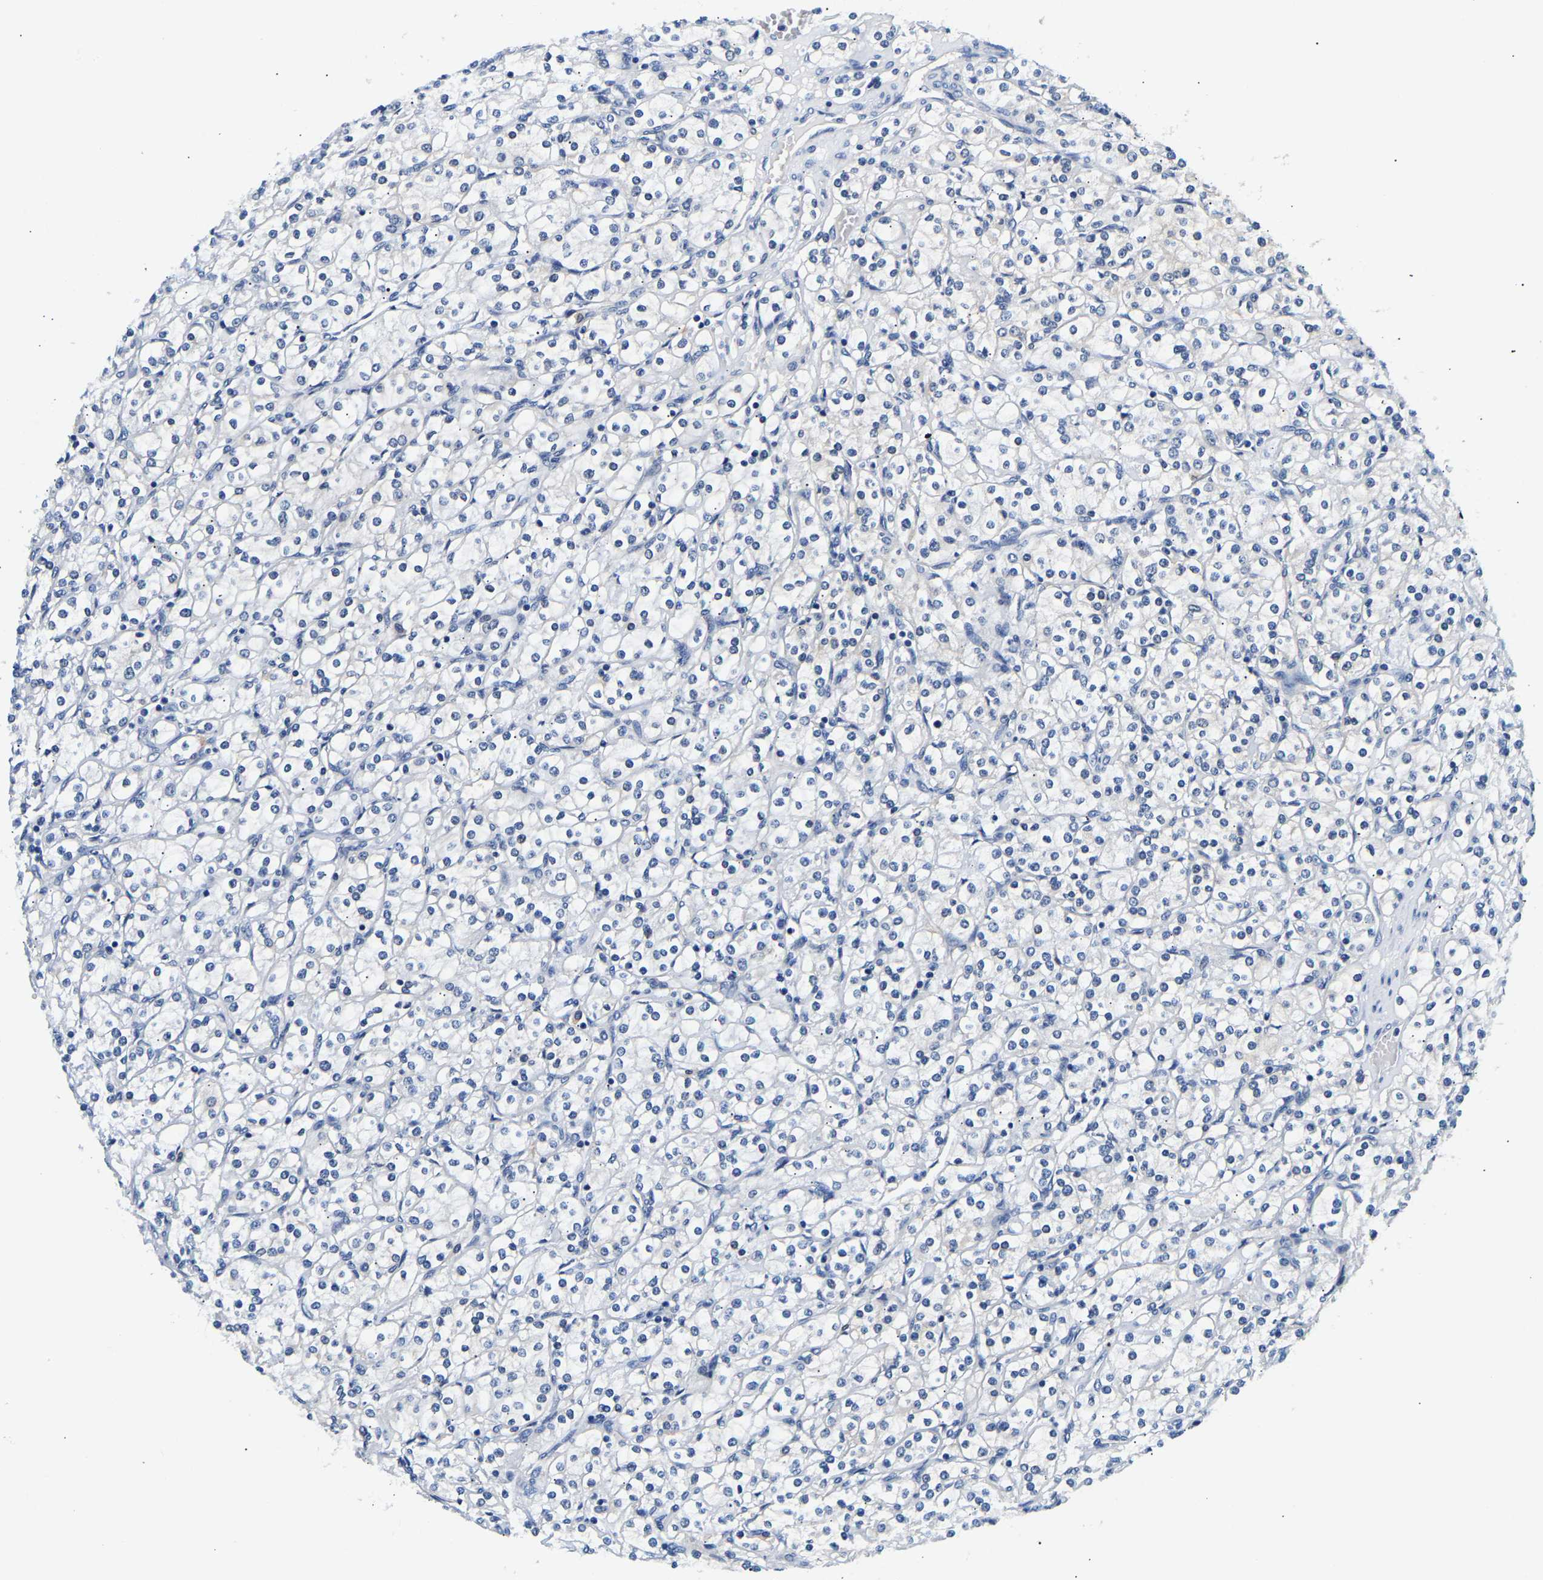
{"staining": {"intensity": "negative", "quantity": "none", "location": "none"}, "tissue": "renal cancer", "cell_type": "Tumor cells", "image_type": "cancer", "snomed": [{"axis": "morphology", "description": "Adenocarcinoma, NOS"}, {"axis": "topography", "description": "Kidney"}], "caption": "DAB immunohistochemical staining of renal cancer shows no significant staining in tumor cells. (DAB immunohistochemistry visualized using brightfield microscopy, high magnification).", "gene": "UCHL3", "patient": {"sex": "male", "age": 77}}